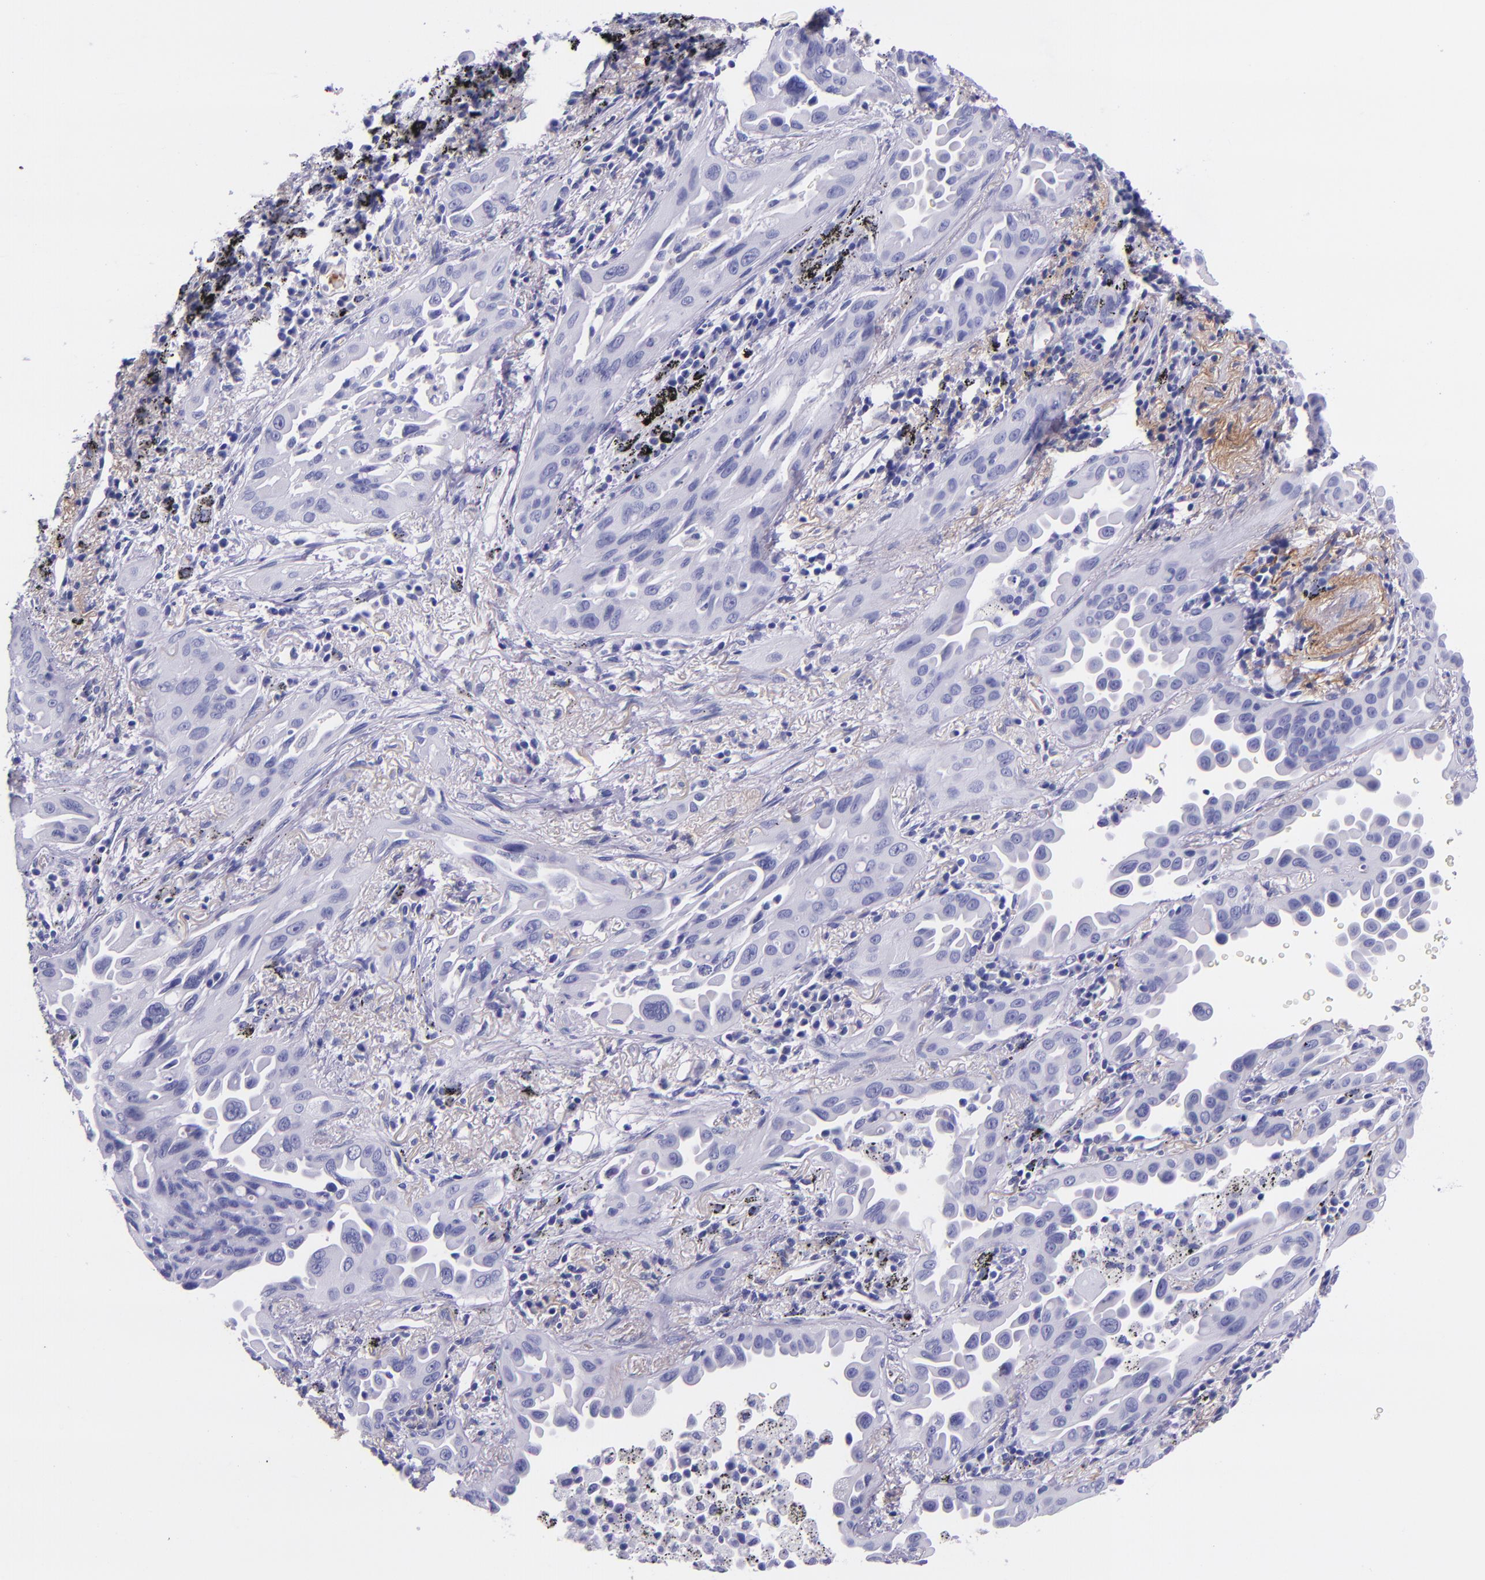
{"staining": {"intensity": "negative", "quantity": "none", "location": "none"}, "tissue": "lung cancer", "cell_type": "Tumor cells", "image_type": "cancer", "snomed": [{"axis": "morphology", "description": "Adenocarcinoma, NOS"}, {"axis": "topography", "description": "Lung"}], "caption": "An immunohistochemistry (IHC) image of lung adenocarcinoma is shown. There is no staining in tumor cells of lung adenocarcinoma.", "gene": "SLPI", "patient": {"sex": "male", "age": 68}}